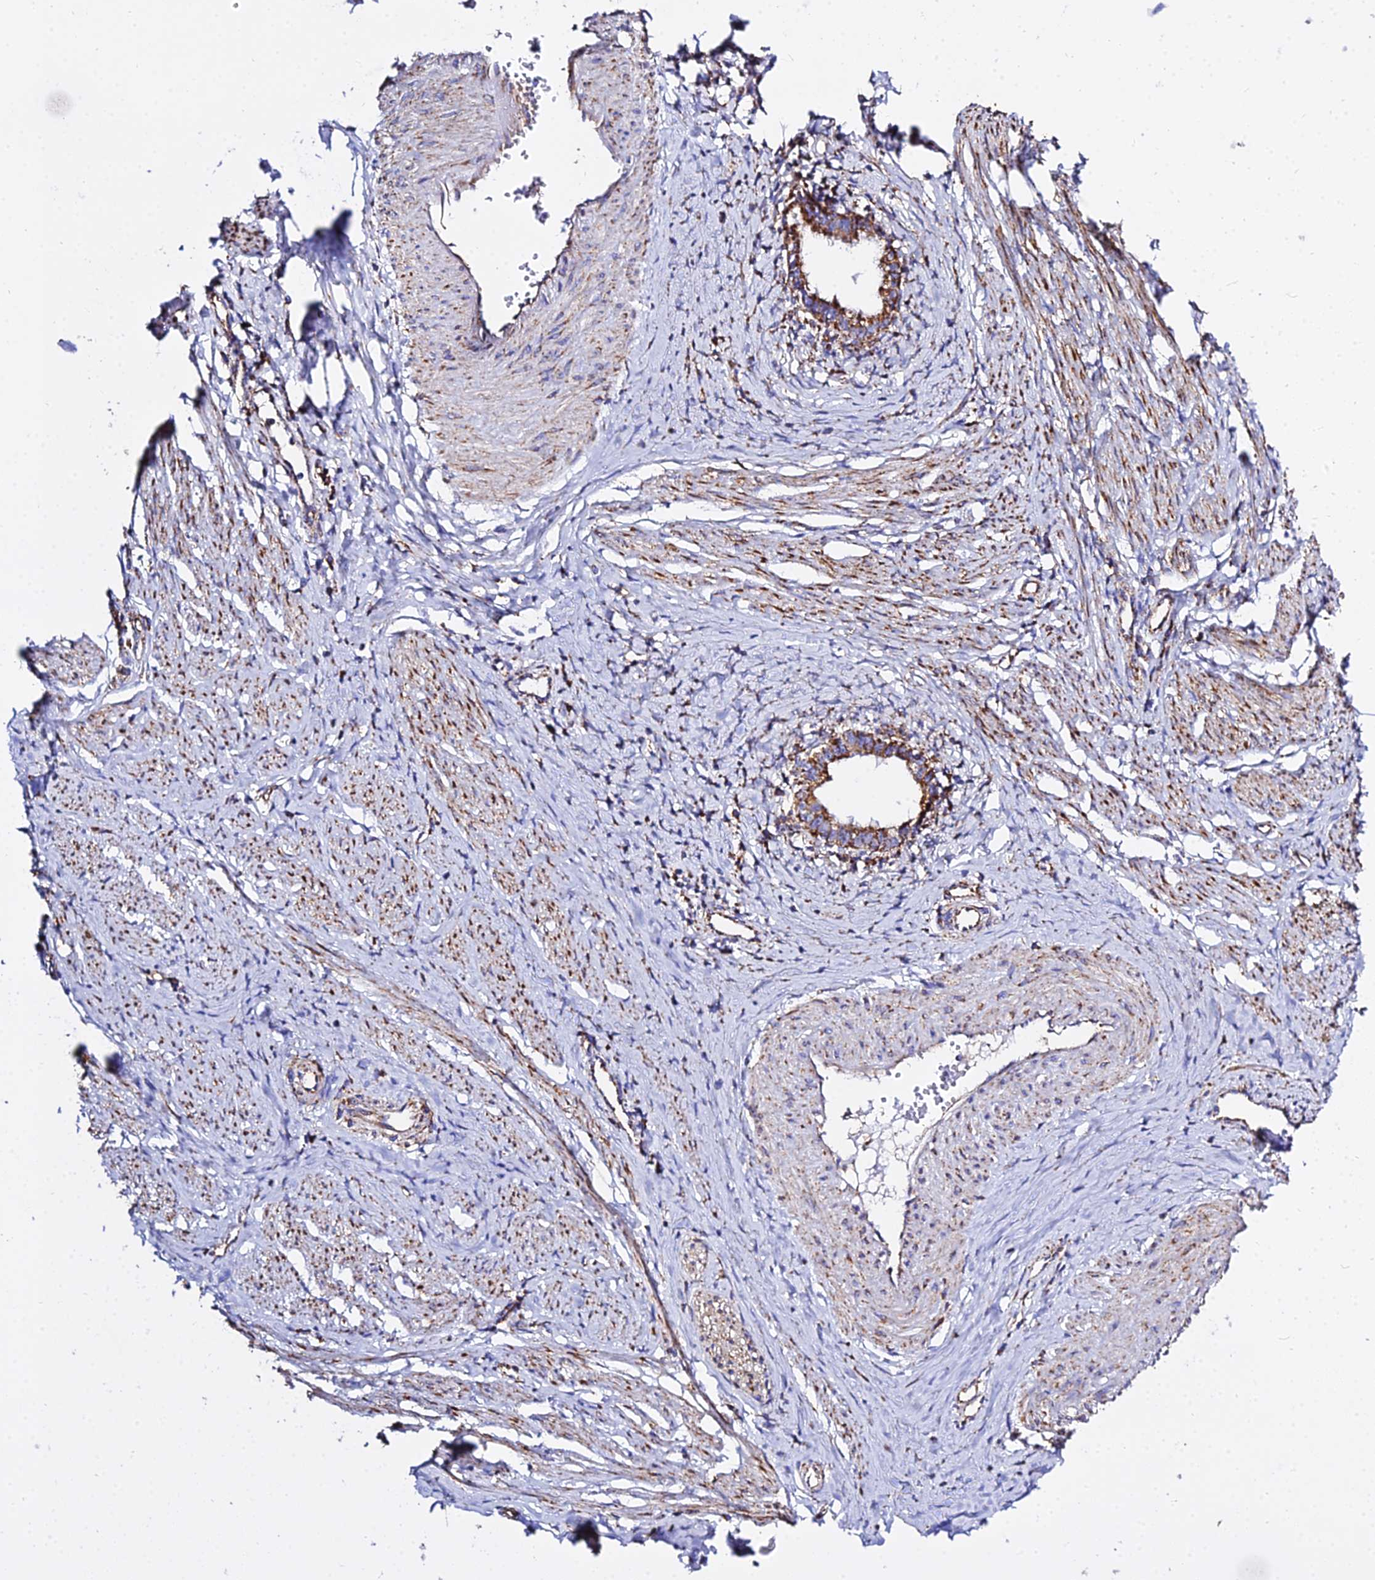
{"staining": {"intensity": "strong", "quantity": ">75%", "location": "cytoplasmic/membranous"}, "tissue": "cervical cancer", "cell_type": "Tumor cells", "image_type": "cancer", "snomed": [{"axis": "morphology", "description": "Adenocarcinoma, NOS"}, {"axis": "topography", "description": "Cervix"}], "caption": "IHC staining of cervical cancer, which shows high levels of strong cytoplasmic/membranous expression in about >75% of tumor cells indicating strong cytoplasmic/membranous protein staining. The staining was performed using DAB (3,3'-diaminobenzidine) (brown) for protein detection and nuclei were counterstained in hematoxylin (blue).", "gene": "ZNF573", "patient": {"sex": "female", "age": 36}}